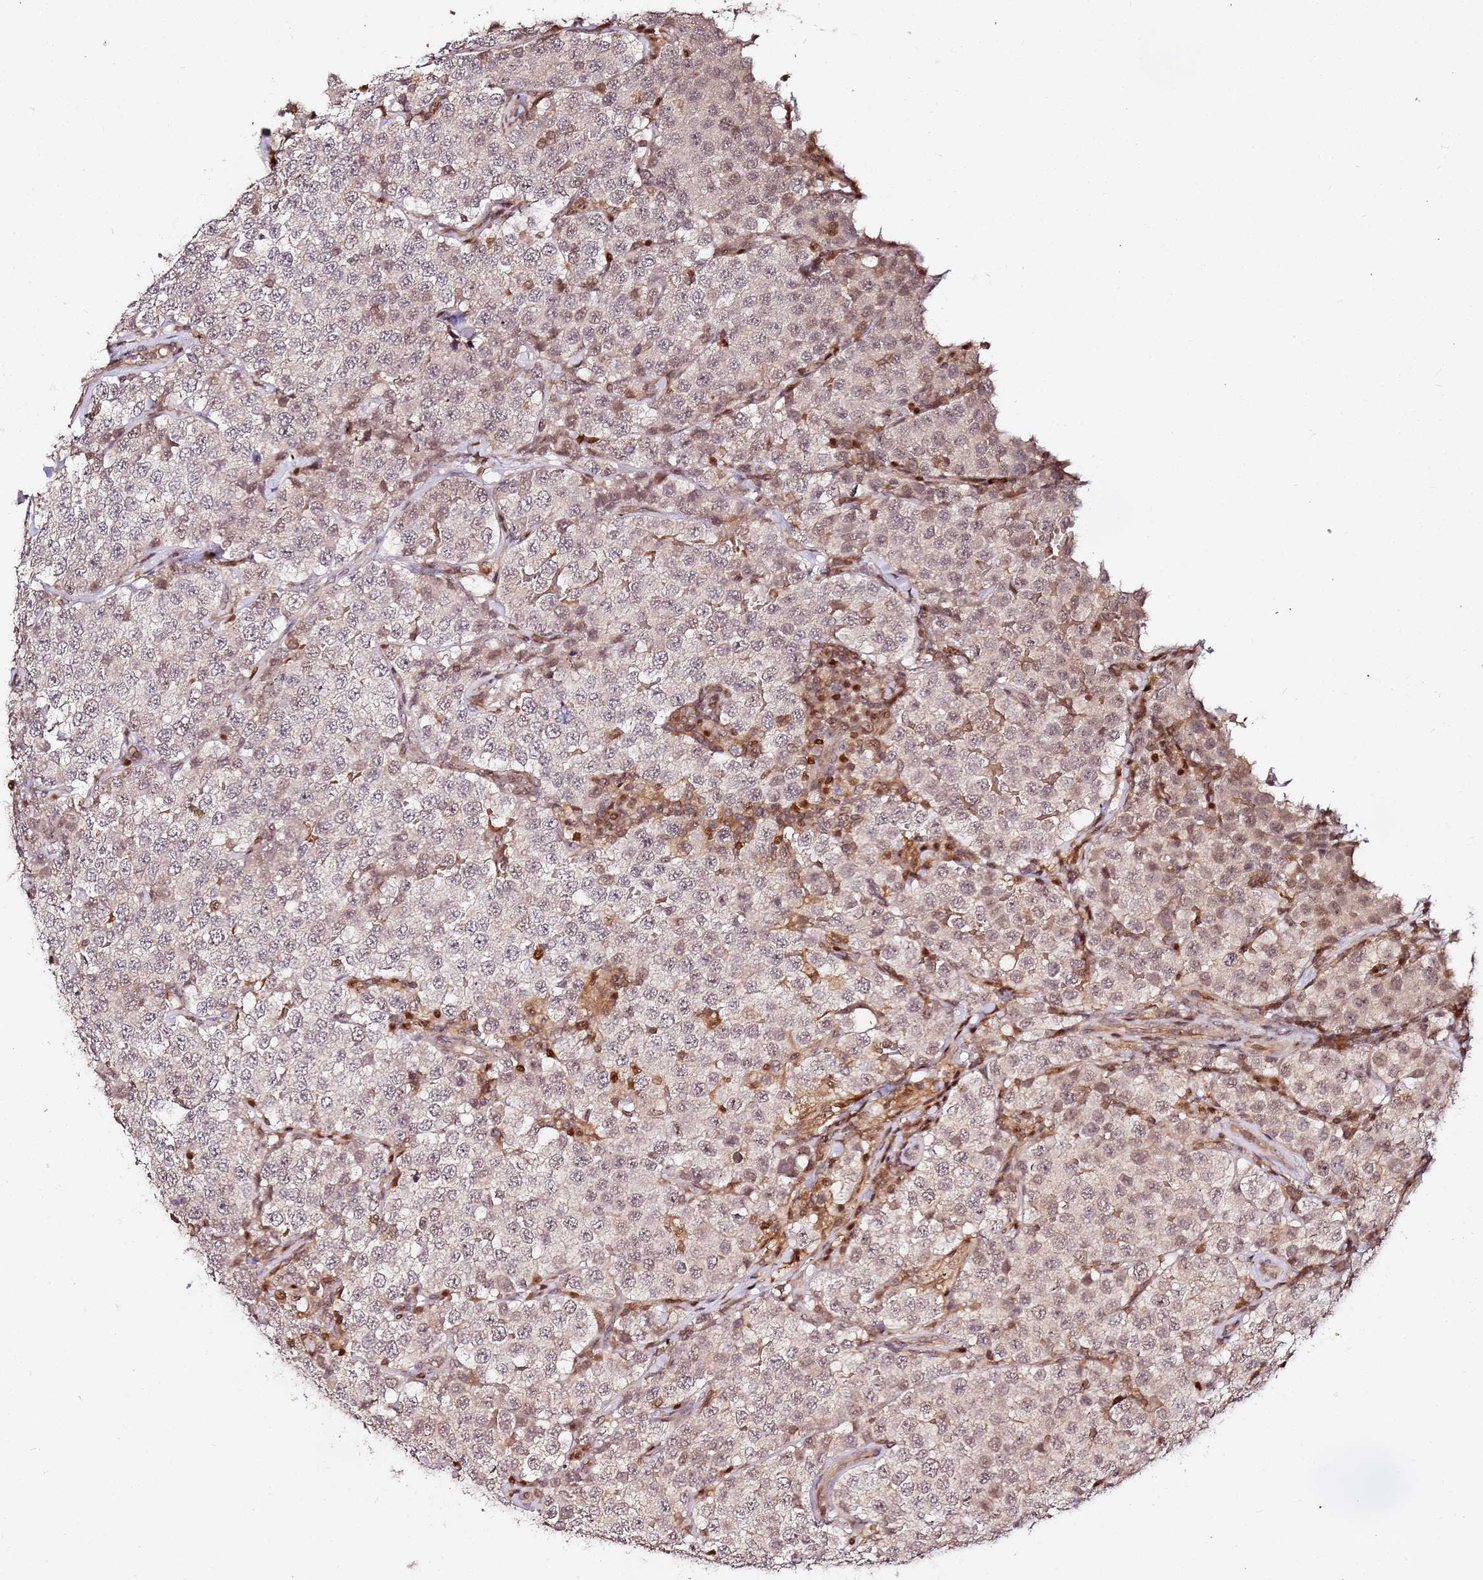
{"staining": {"intensity": "weak", "quantity": "25%-75%", "location": "cytoplasmic/membranous,nuclear"}, "tissue": "testis cancer", "cell_type": "Tumor cells", "image_type": "cancer", "snomed": [{"axis": "morphology", "description": "Seminoma, NOS"}, {"axis": "topography", "description": "Testis"}], "caption": "IHC micrograph of human testis seminoma stained for a protein (brown), which reveals low levels of weak cytoplasmic/membranous and nuclear positivity in approximately 25%-75% of tumor cells.", "gene": "OR5V1", "patient": {"sex": "male", "age": 34}}